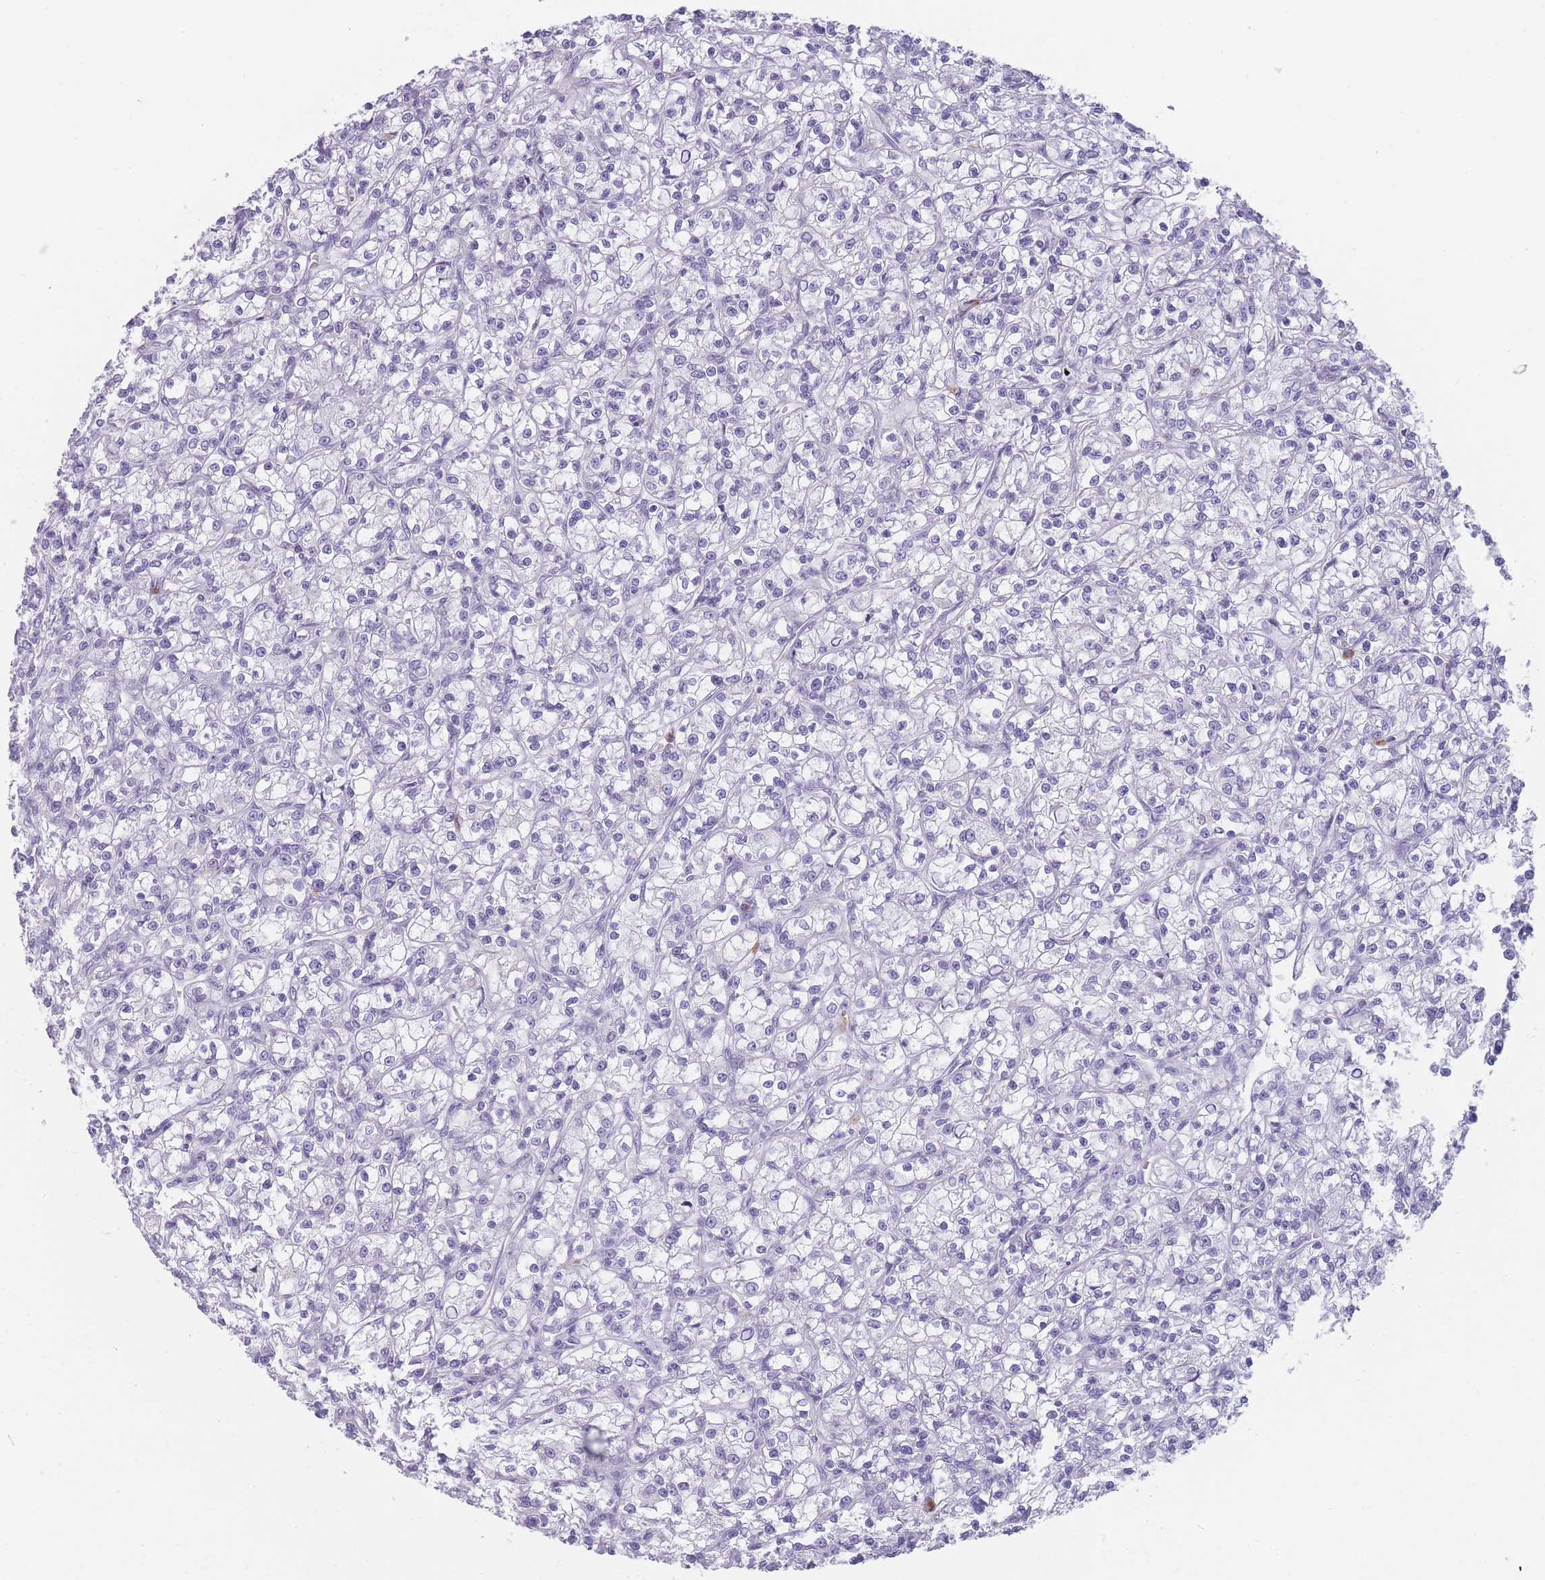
{"staining": {"intensity": "negative", "quantity": "none", "location": "none"}, "tissue": "renal cancer", "cell_type": "Tumor cells", "image_type": "cancer", "snomed": [{"axis": "morphology", "description": "Adenocarcinoma, NOS"}, {"axis": "topography", "description": "Kidney"}], "caption": "This is an immunohistochemistry (IHC) histopathology image of human renal cancer. There is no expression in tumor cells.", "gene": "CR1L", "patient": {"sex": "female", "age": 59}}